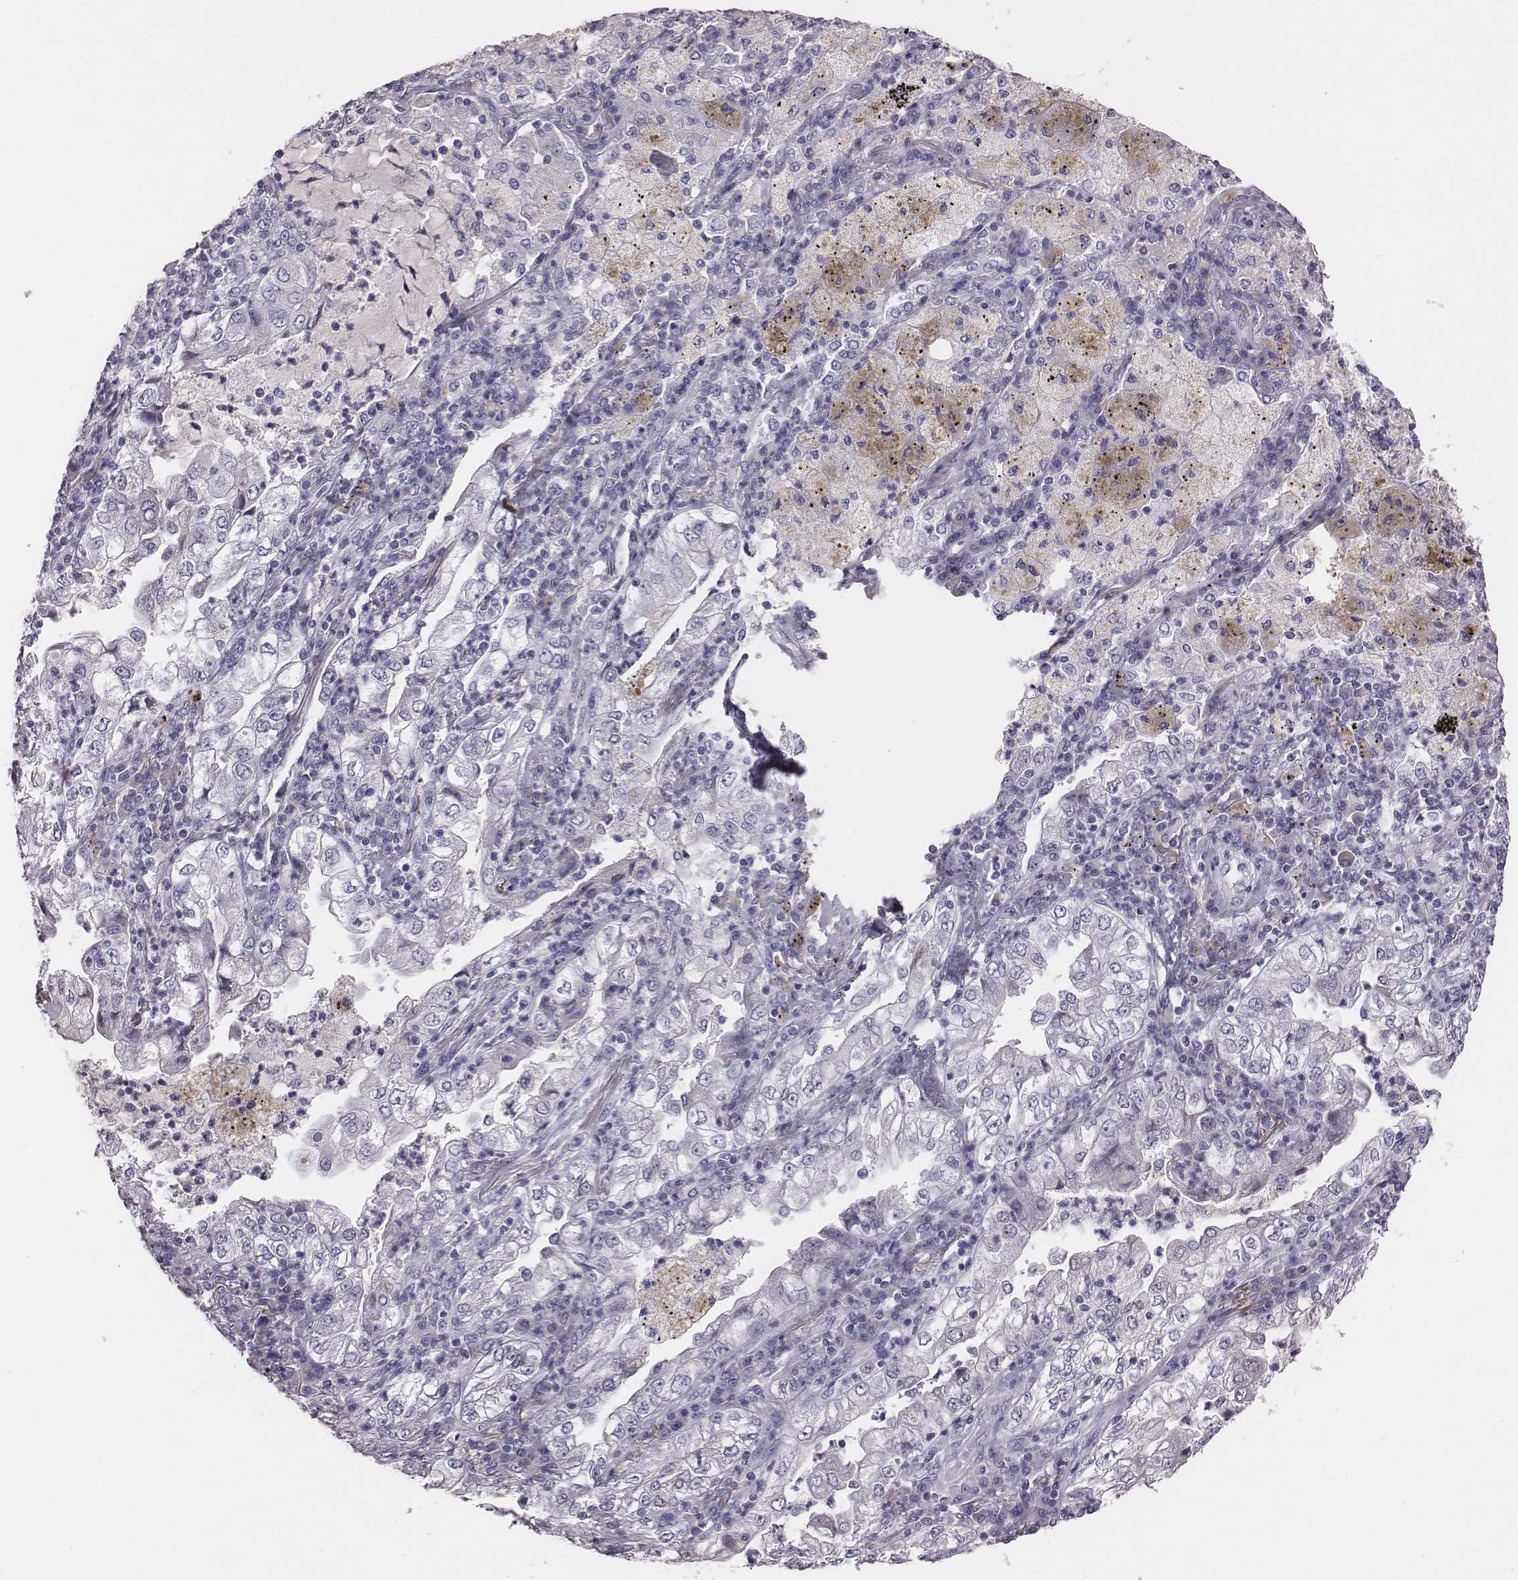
{"staining": {"intensity": "negative", "quantity": "none", "location": "none"}, "tissue": "lung cancer", "cell_type": "Tumor cells", "image_type": "cancer", "snomed": [{"axis": "morphology", "description": "Adenocarcinoma, NOS"}, {"axis": "topography", "description": "Lung"}], "caption": "High power microscopy histopathology image of an immunohistochemistry (IHC) micrograph of lung cancer, revealing no significant staining in tumor cells.", "gene": "EN1", "patient": {"sex": "female", "age": 73}}